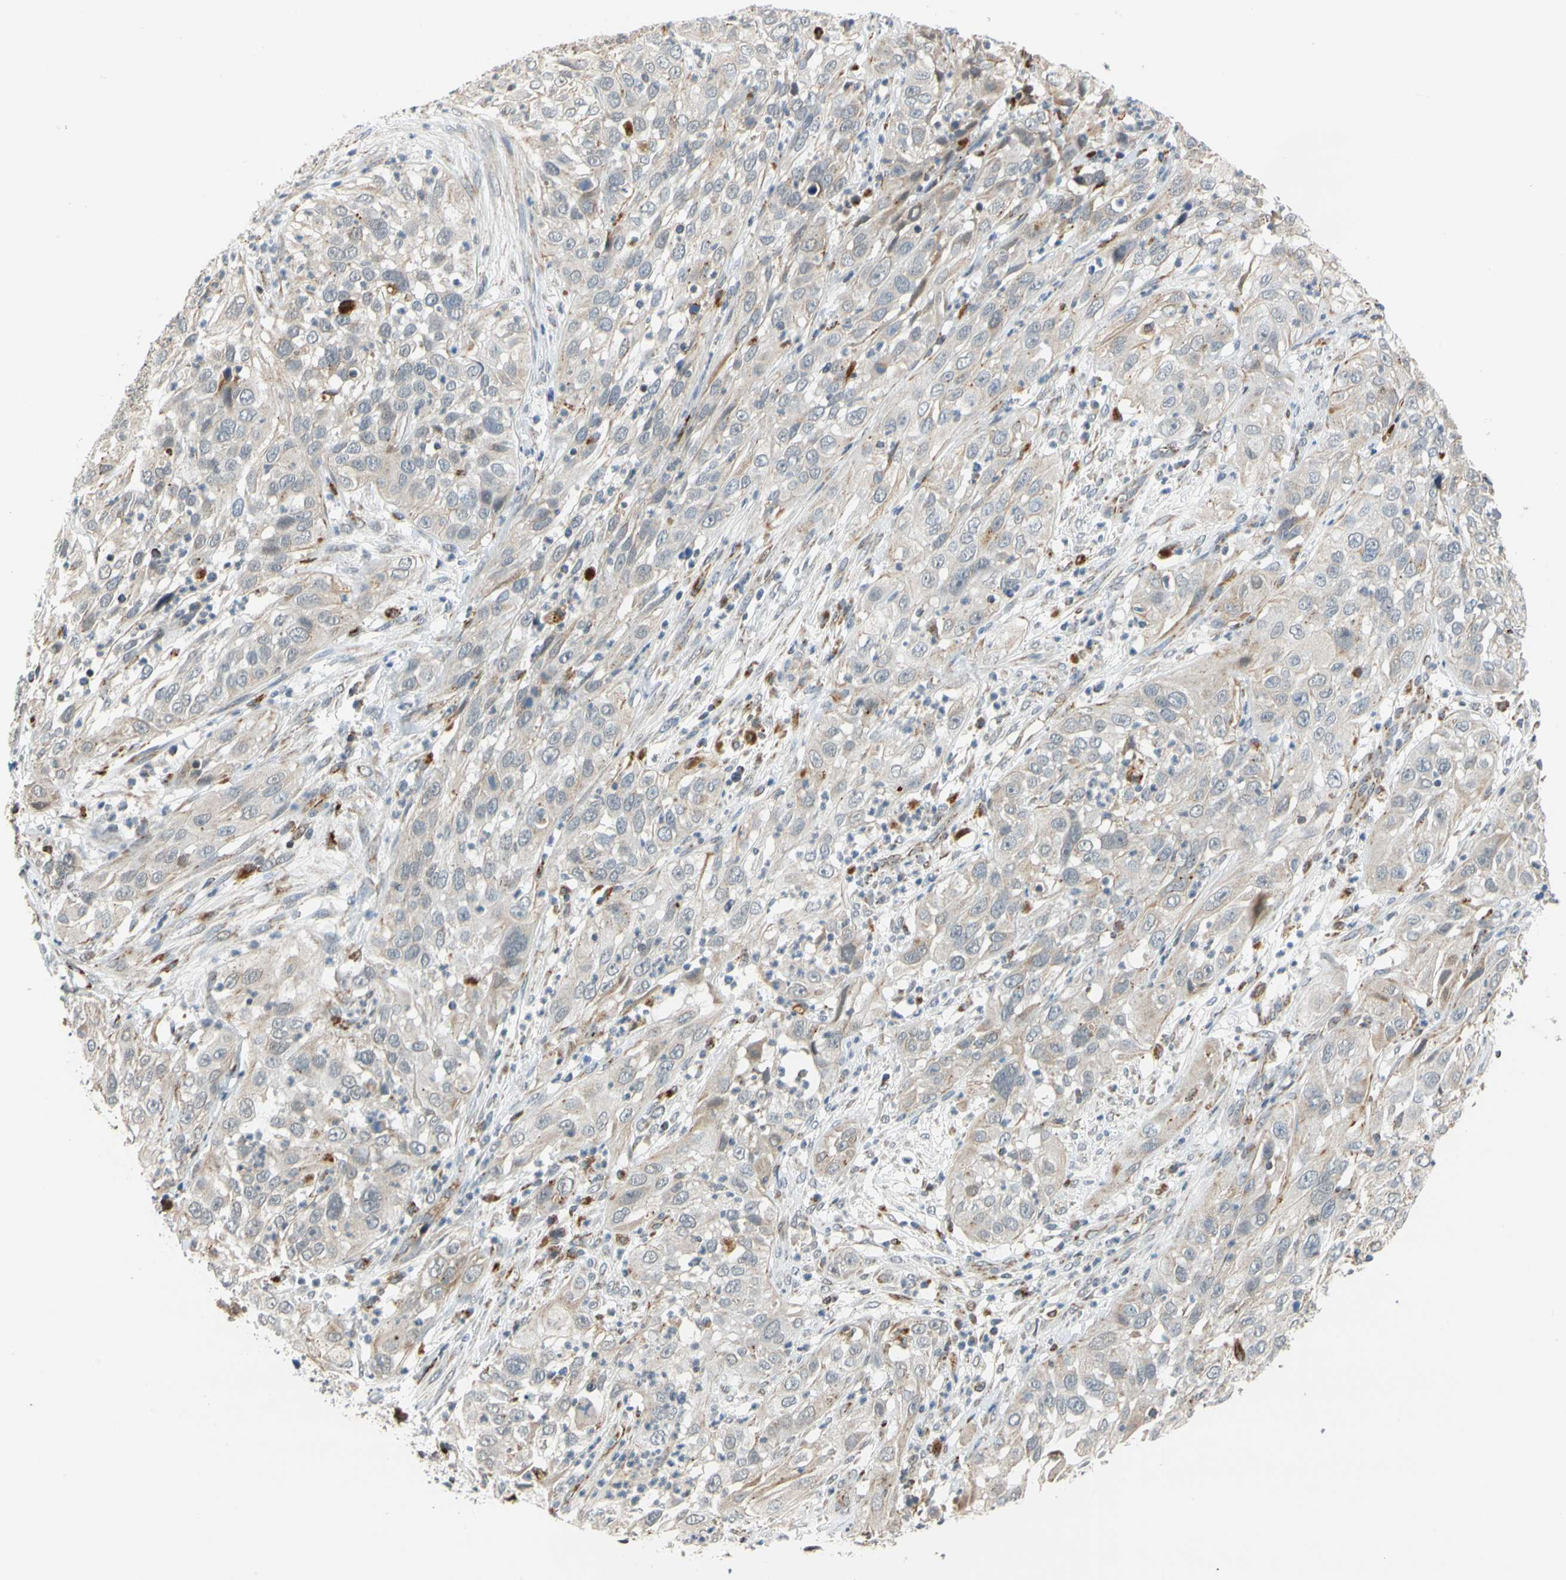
{"staining": {"intensity": "weak", "quantity": "<25%", "location": "cytoplasmic/membranous"}, "tissue": "cervical cancer", "cell_type": "Tumor cells", "image_type": "cancer", "snomed": [{"axis": "morphology", "description": "Squamous cell carcinoma, NOS"}, {"axis": "topography", "description": "Cervix"}], "caption": "Tumor cells are negative for brown protein staining in cervical squamous cell carcinoma.", "gene": "SFXN3", "patient": {"sex": "female", "age": 32}}